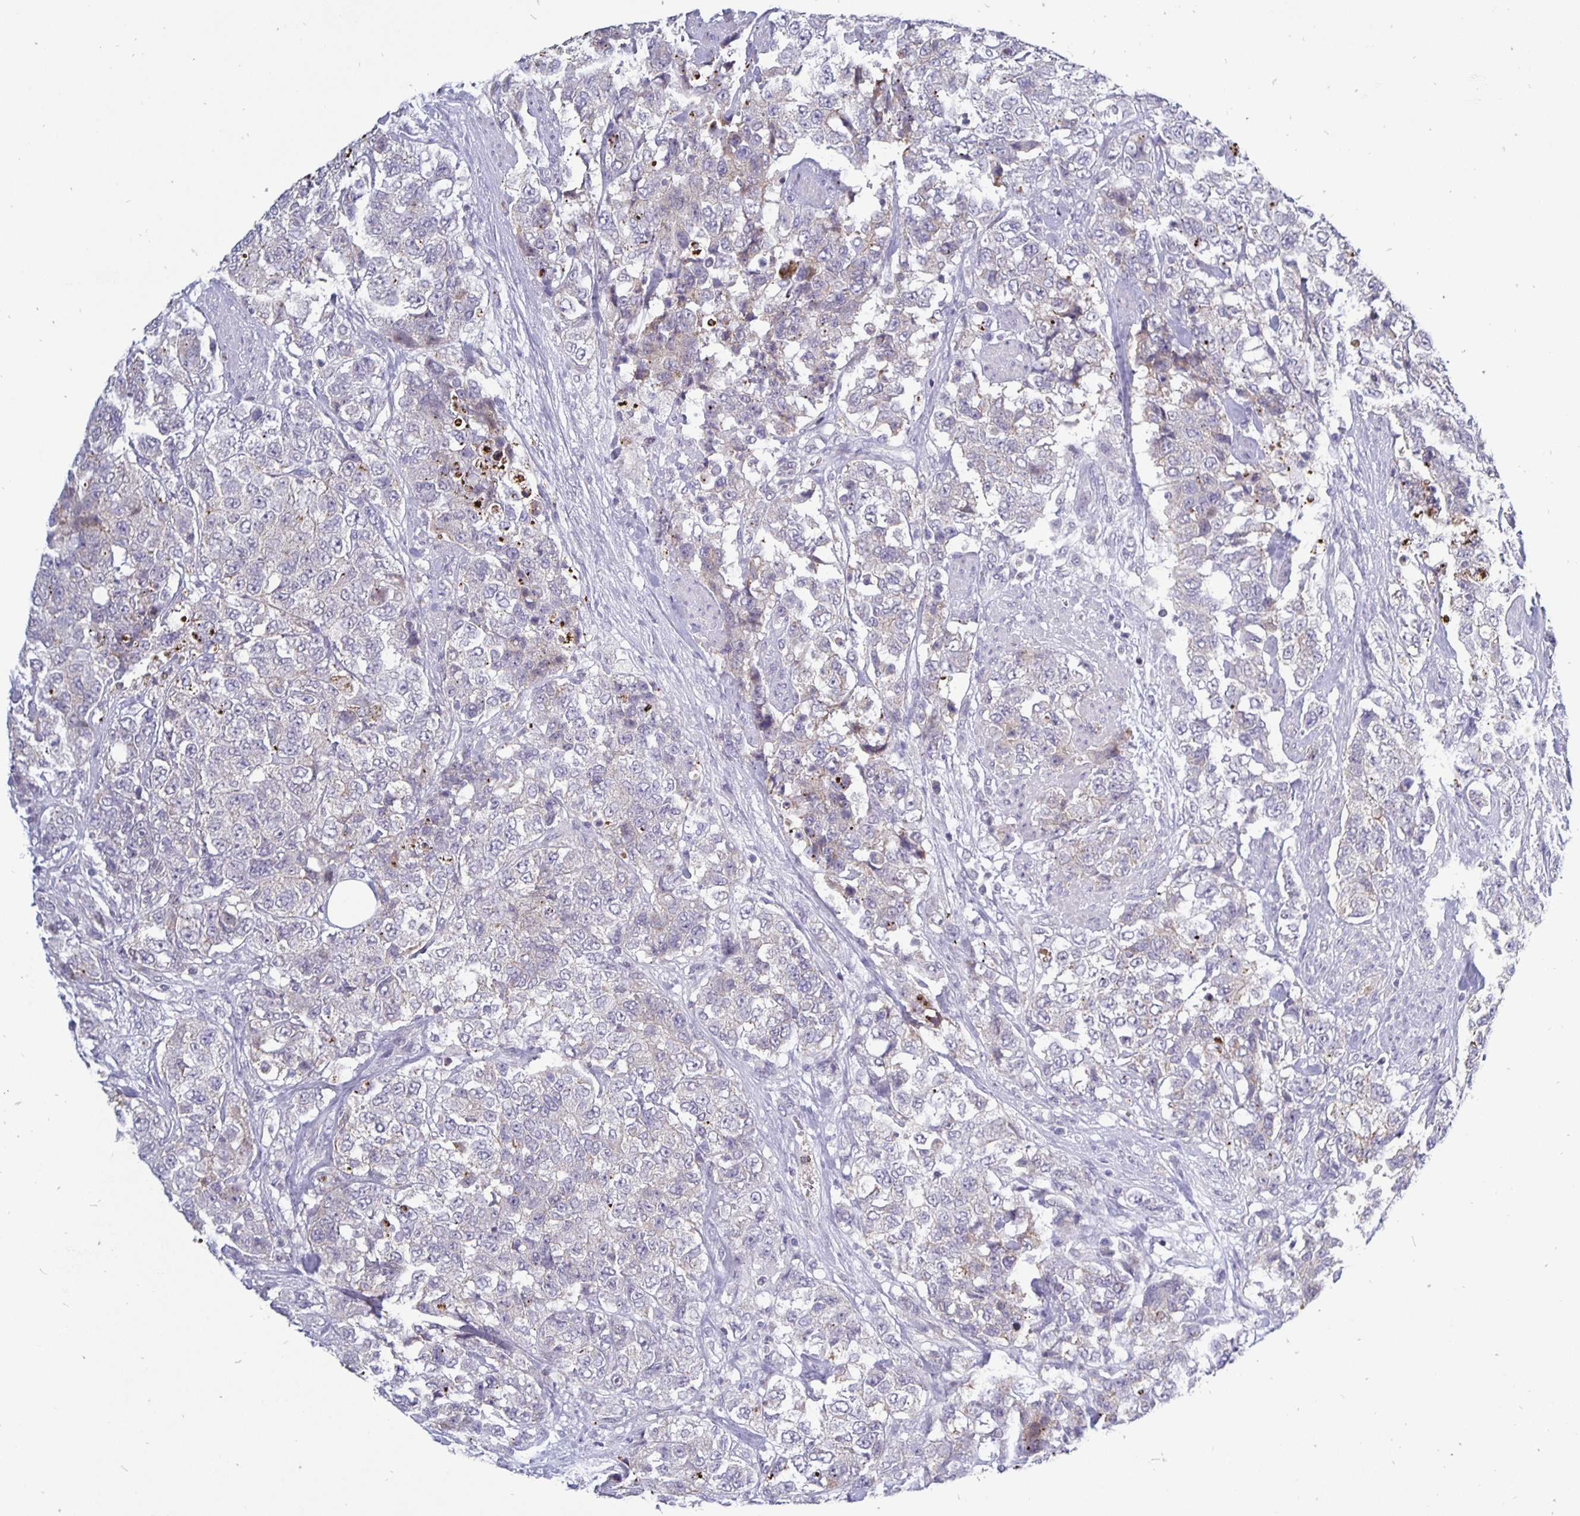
{"staining": {"intensity": "negative", "quantity": "none", "location": "none"}, "tissue": "urothelial cancer", "cell_type": "Tumor cells", "image_type": "cancer", "snomed": [{"axis": "morphology", "description": "Urothelial carcinoma, High grade"}, {"axis": "topography", "description": "Urinary bladder"}], "caption": "An image of urothelial carcinoma (high-grade) stained for a protein reveals no brown staining in tumor cells.", "gene": "ERBB2", "patient": {"sex": "female", "age": 78}}